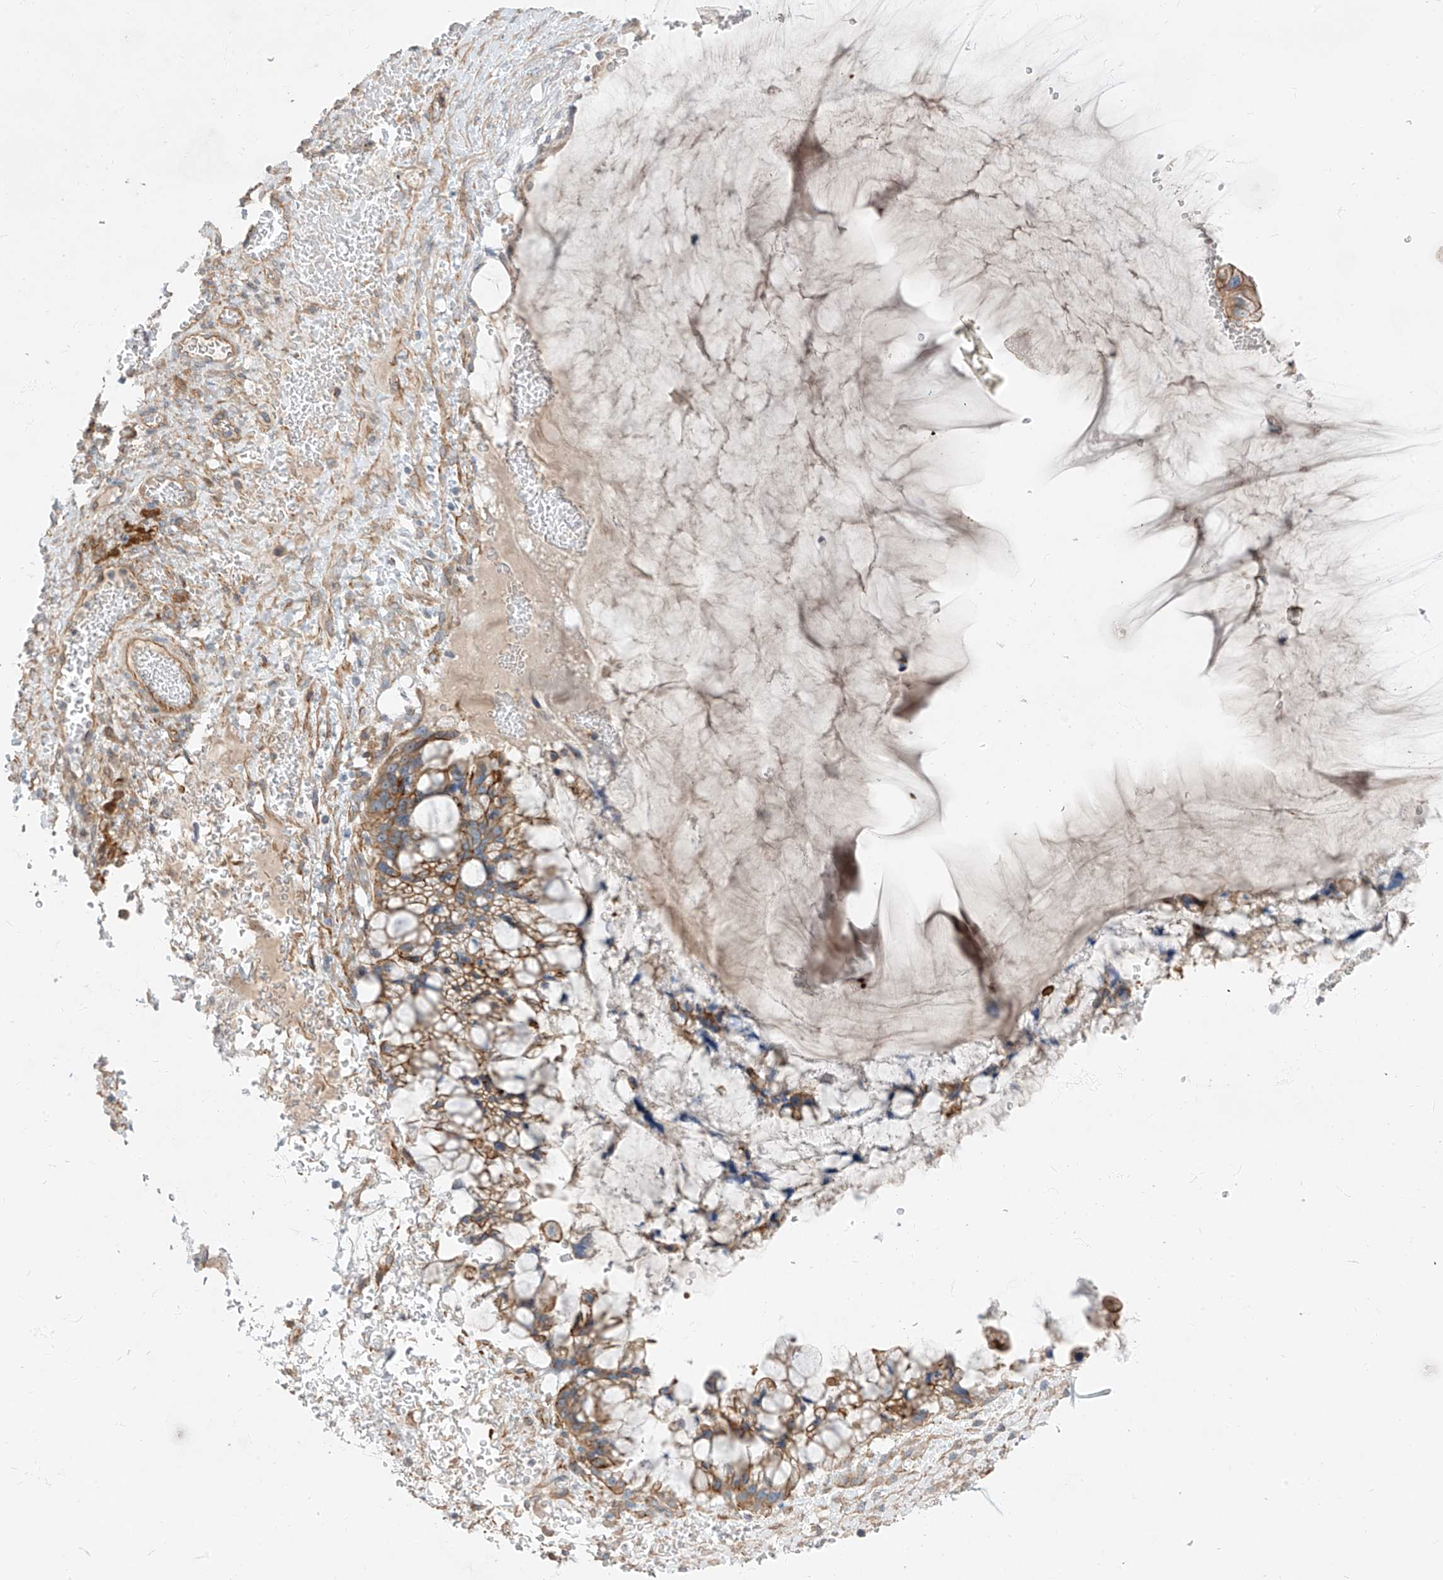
{"staining": {"intensity": "moderate", "quantity": ">75%", "location": "cytoplasmic/membranous"}, "tissue": "ovarian cancer", "cell_type": "Tumor cells", "image_type": "cancer", "snomed": [{"axis": "morphology", "description": "Cystadenocarcinoma, mucinous, NOS"}, {"axis": "topography", "description": "Ovary"}], "caption": "This micrograph shows ovarian cancer (mucinous cystadenocarcinoma) stained with immunohistochemistry to label a protein in brown. The cytoplasmic/membranous of tumor cells show moderate positivity for the protein. Nuclei are counter-stained blue.", "gene": "EPHX4", "patient": {"sex": "female", "age": 37}}